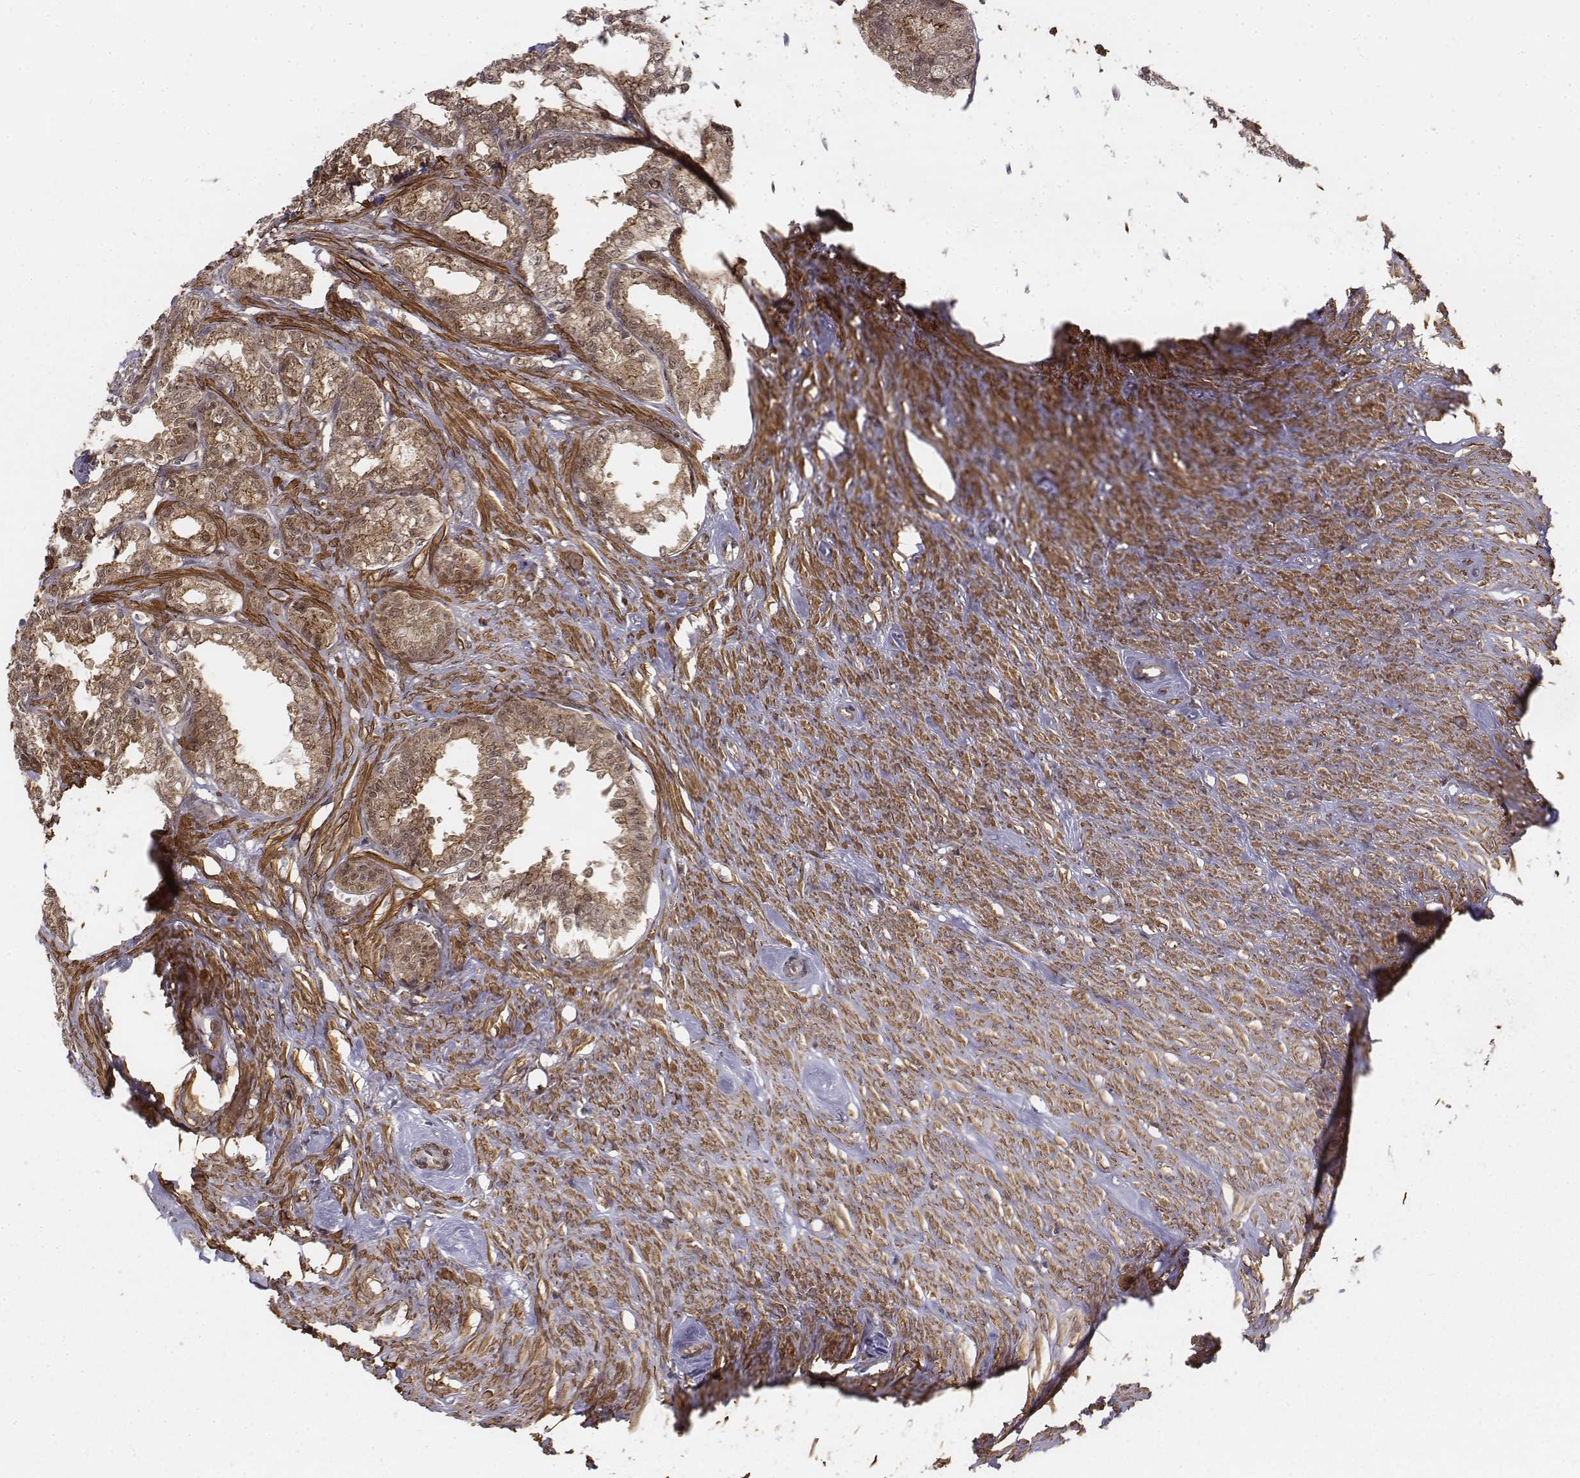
{"staining": {"intensity": "moderate", "quantity": ">75%", "location": "cytoplasmic/membranous,nuclear"}, "tissue": "seminal vesicle", "cell_type": "Glandular cells", "image_type": "normal", "snomed": [{"axis": "morphology", "description": "Normal tissue, NOS"}, {"axis": "morphology", "description": "Urothelial carcinoma, NOS"}, {"axis": "topography", "description": "Urinary bladder"}, {"axis": "topography", "description": "Seminal veicle"}], "caption": "IHC of benign seminal vesicle reveals medium levels of moderate cytoplasmic/membranous,nuclear positivity in about >75% of glandular cells.", "gene": "ZFYVE19", "patient": {"sex": "male", "age": 76}}